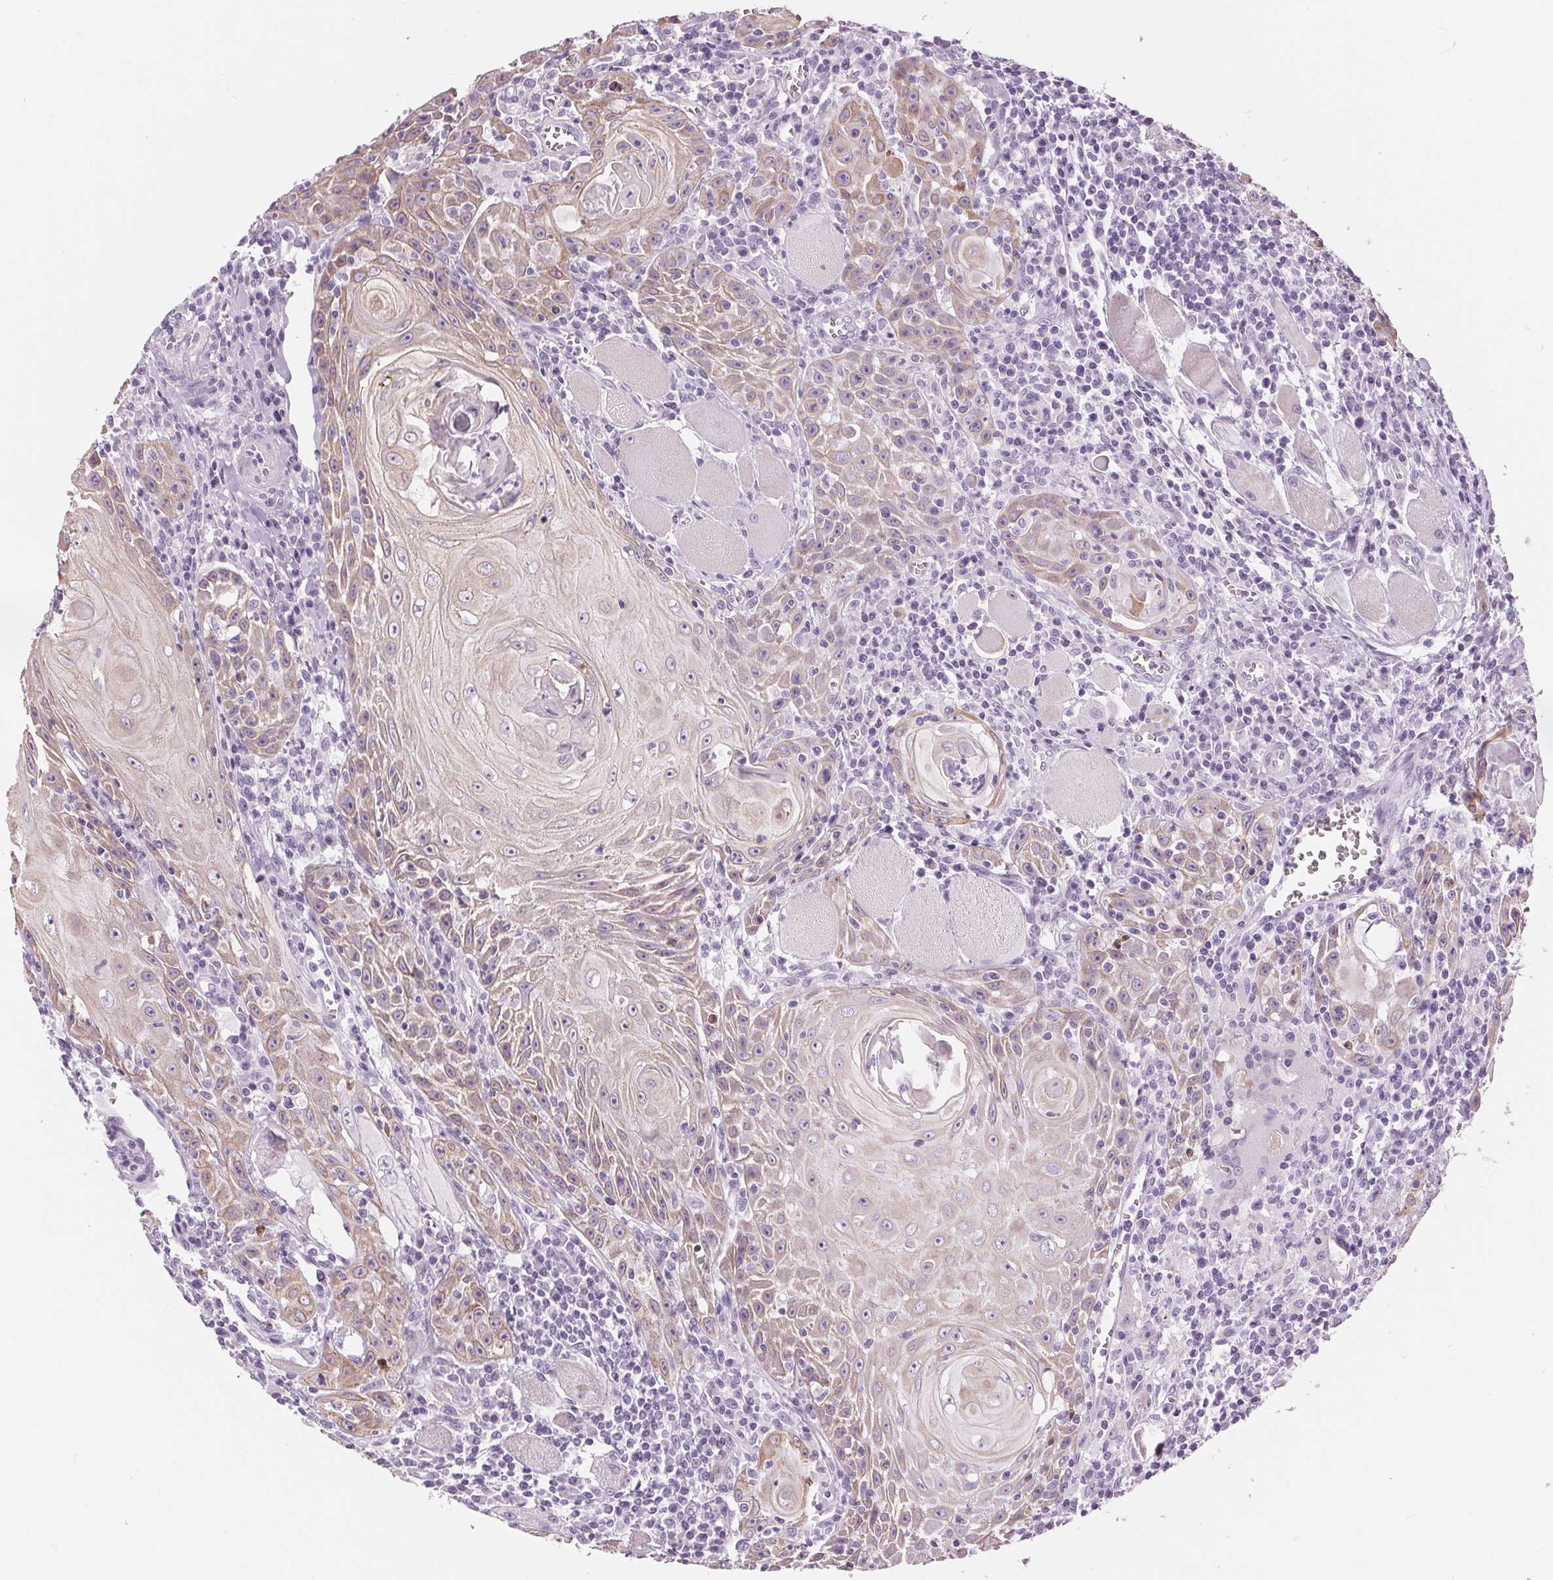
{"staining": {"intensity": "weak", "quantity": "25%-75%", "location": "cytoplasmic/membranous"}, "tissue": "head and neck cancer", "cell_type": "Tumor cells", "image_type": "cancer", "snomed": [{"axis": "morphology", "description": "Squamous cell carcinoma, NOS"}, {"axis": "topography", "description": "Head-Neck"}], "caption": "DAB immunohistochemical staining of head and neck cancer (squamous cell carcinoma) demonstrates weak cytoplasmic/membranous protein positivity in about 25%-75% of tumor cells. The staining is performed using DAB (3,3'-diaminobenzidine) brown chromogen to label protein expression. The nuclei are counter-stained blue using hematoxylin.", "gene": "MISP", "patient": {"sex": "male", "age": 52}}